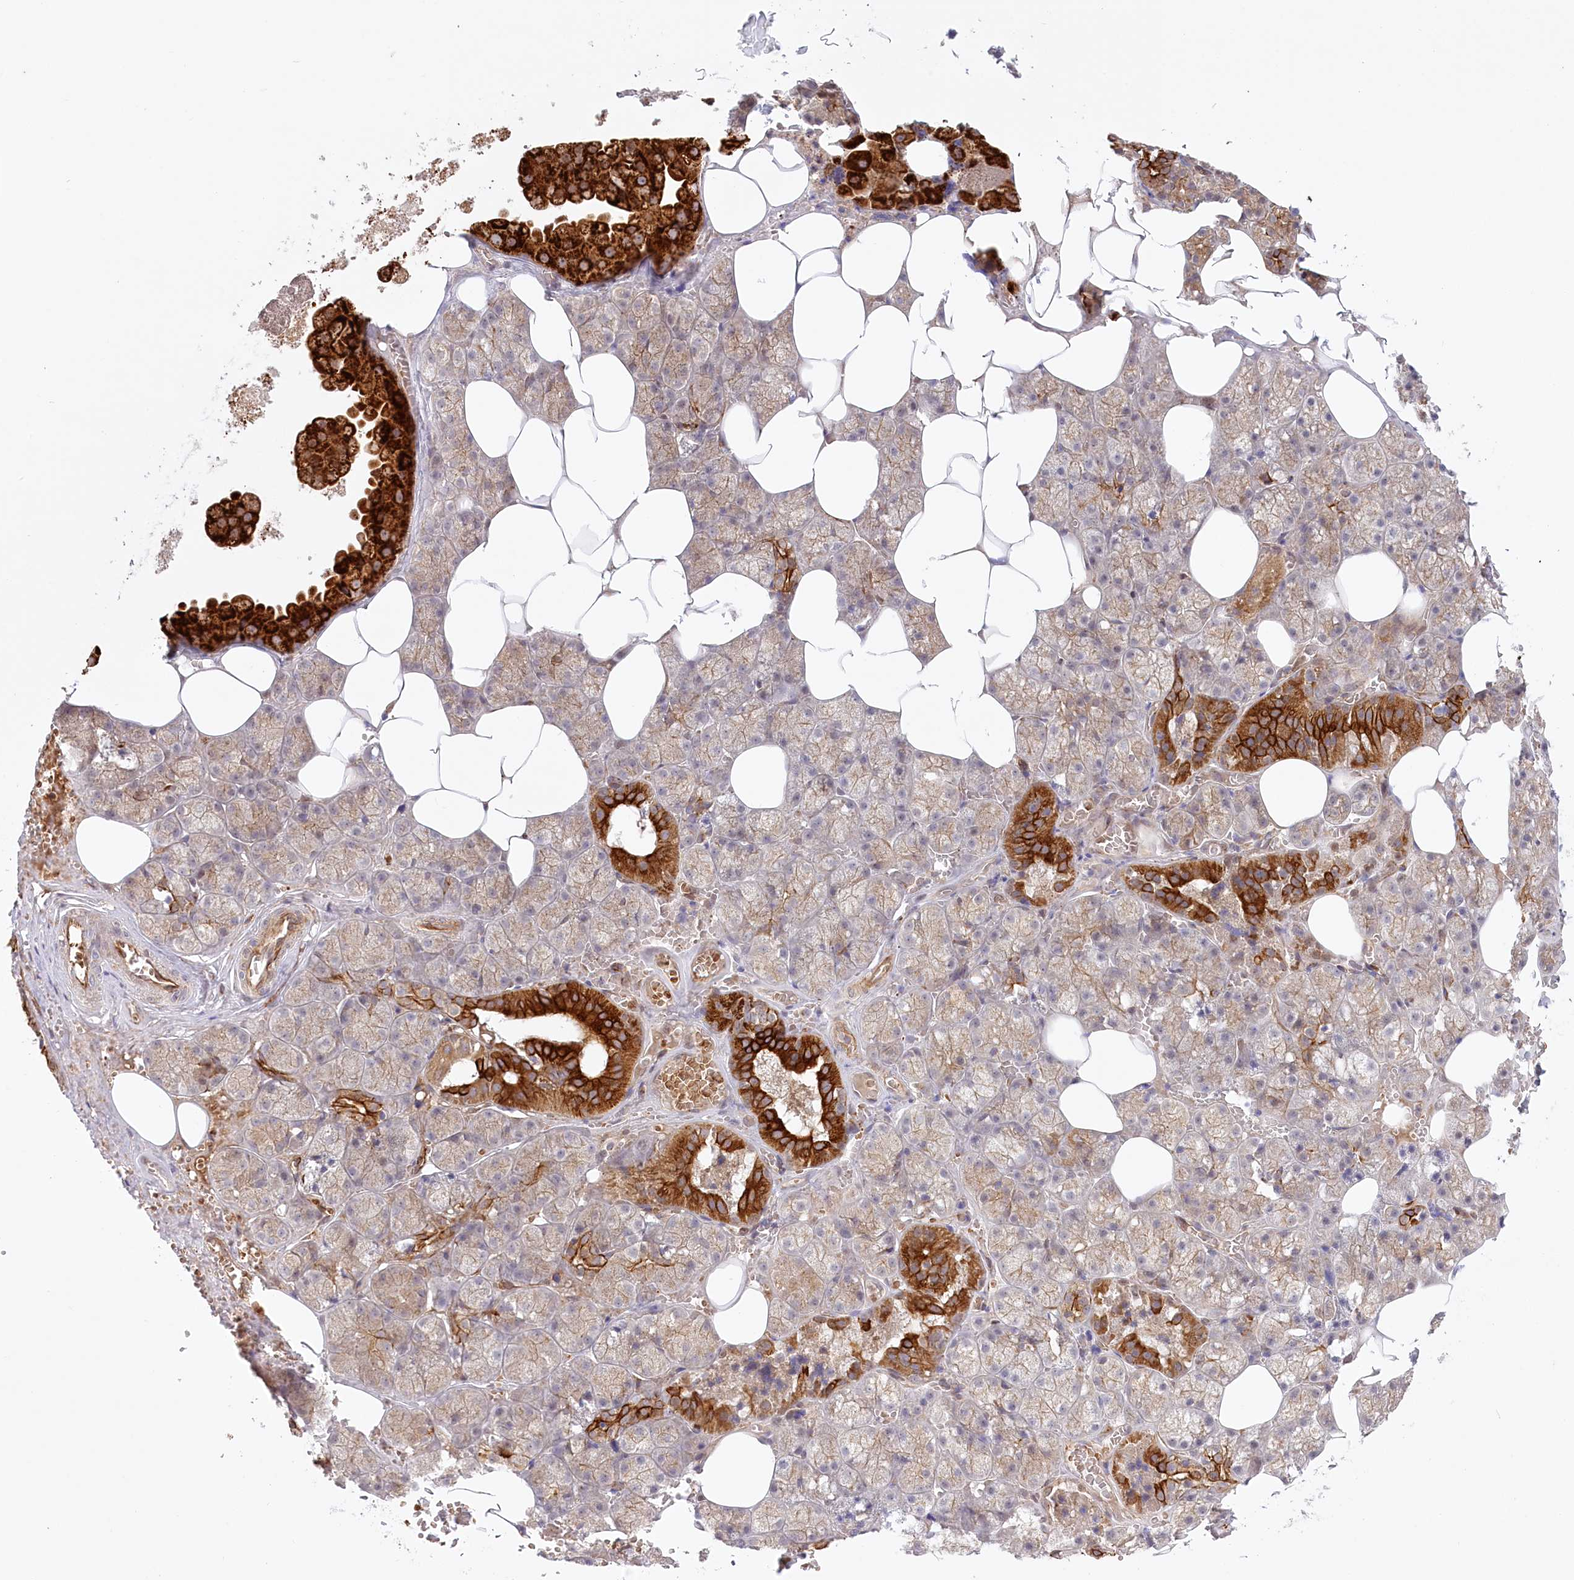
{"staining": {"intensity": "strong", "quantity": "25%-75%", "location": "cytoplasmic/membranous"}, "tissue": "salivary gland", "cell_type": "Glandular cells", "image_type": "normal", "snomed": [{"axis": "morphology", "description": "Normal tissue, NOS"}, {"axis": "topography", "description": "Salivary gland"}], "caption": "High-power microscopy captured an IHC micrograph of benign salivary gland, revealing strong cytoplasmic/membranous expression in approximately 25%-75% of glandular cells. (DAB IHC, brown staining for protein, blue staining for nuclei).", "gene": "COMMD3", "patient": {"sex": "male", "age": 62}}